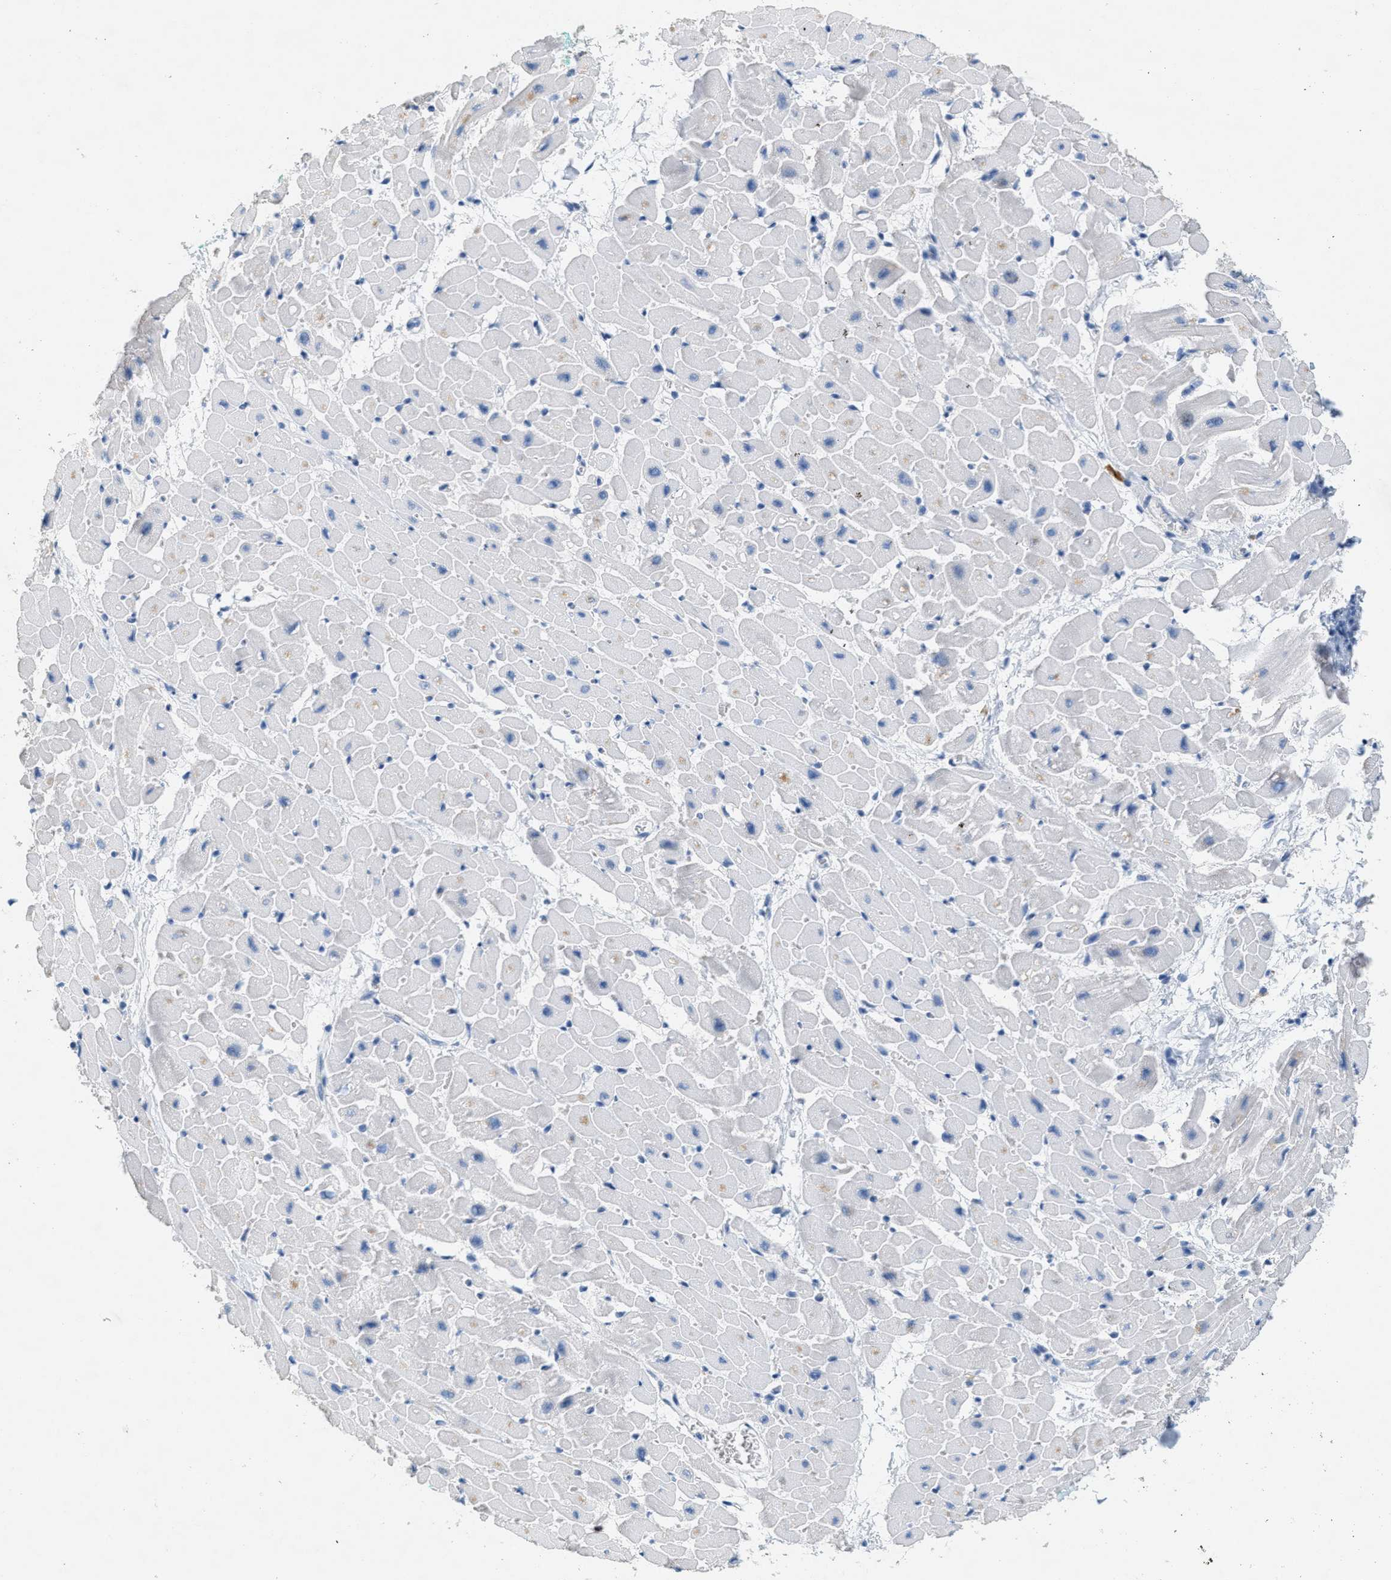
{"staining": {"intensity": "moderate", "quantity": "25%-75%", "location": "cytoplasmic/membranous"}, "tissue": "heart muscle", "cell_type": "Cardiomyocytes", "image_type": "normal", "snomed": [{"axis": "morphology", "description": "Normal tissue, NOS"}, {"axis": "topography", "description": "Heart"}], "caption": "Moderate cytoplasmic/membranous protein positivity is identified in approximately 25%-75% of cardiomyocytes in heart muscle.", "gene": "GPM6A", "patient": {"sex": "male", "age": 45}}